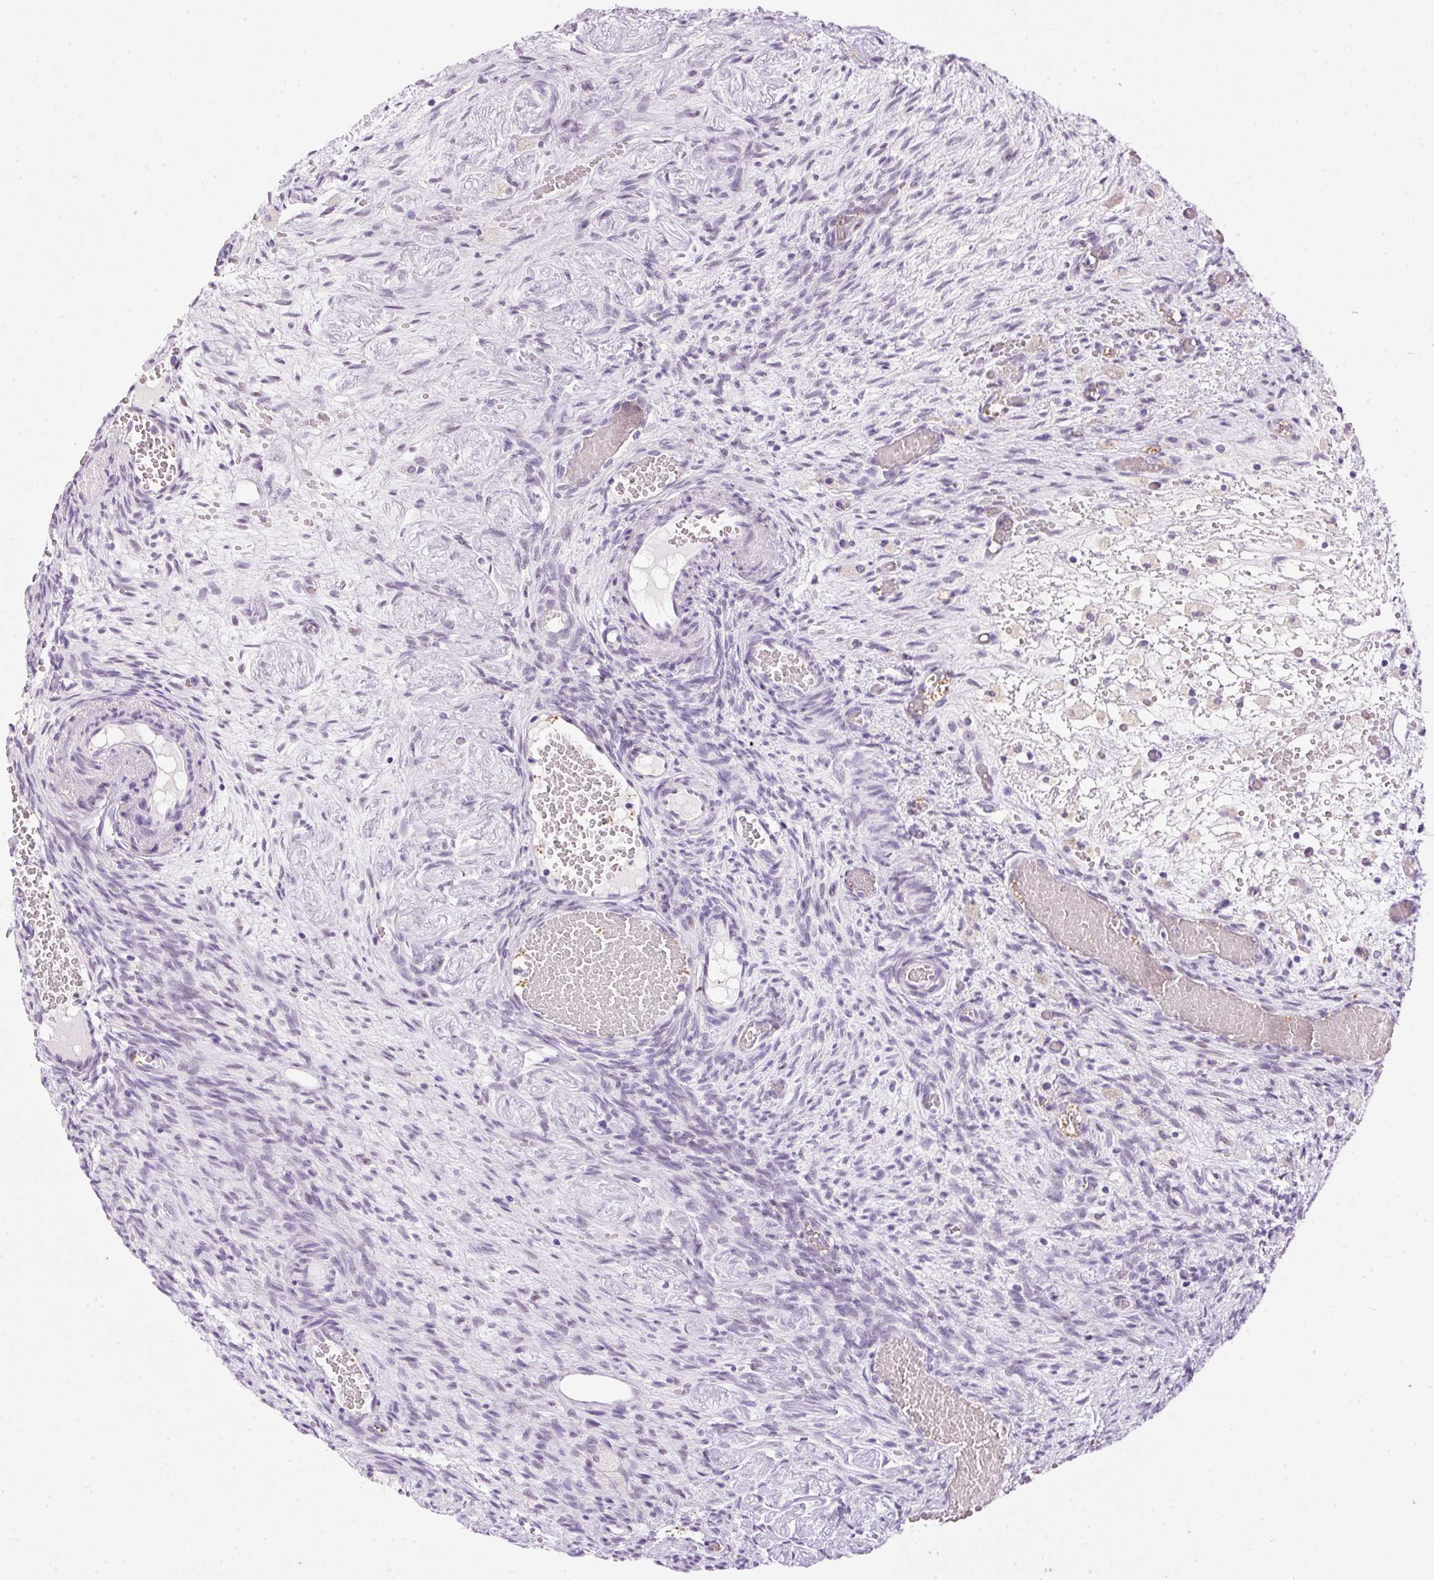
{"staining": {"intensity": "negative", "quantity": "none", "location": "none"}, "tissue": "ovary", "cell_type": "Ovarian stroma cells", "image_type": "normal", "snomed": [{"axis": "morphology", "description": "Normal tissue, NOS"}, {"axis": "topography", "description": "Ovary"}], "caption": "This is an immunohistochemistry (IHC) image of normal human ovary. There is no positivity in ovarian stroma cells.", "gene": "SRC", "patient": {"sex": "female", "age": 67}}